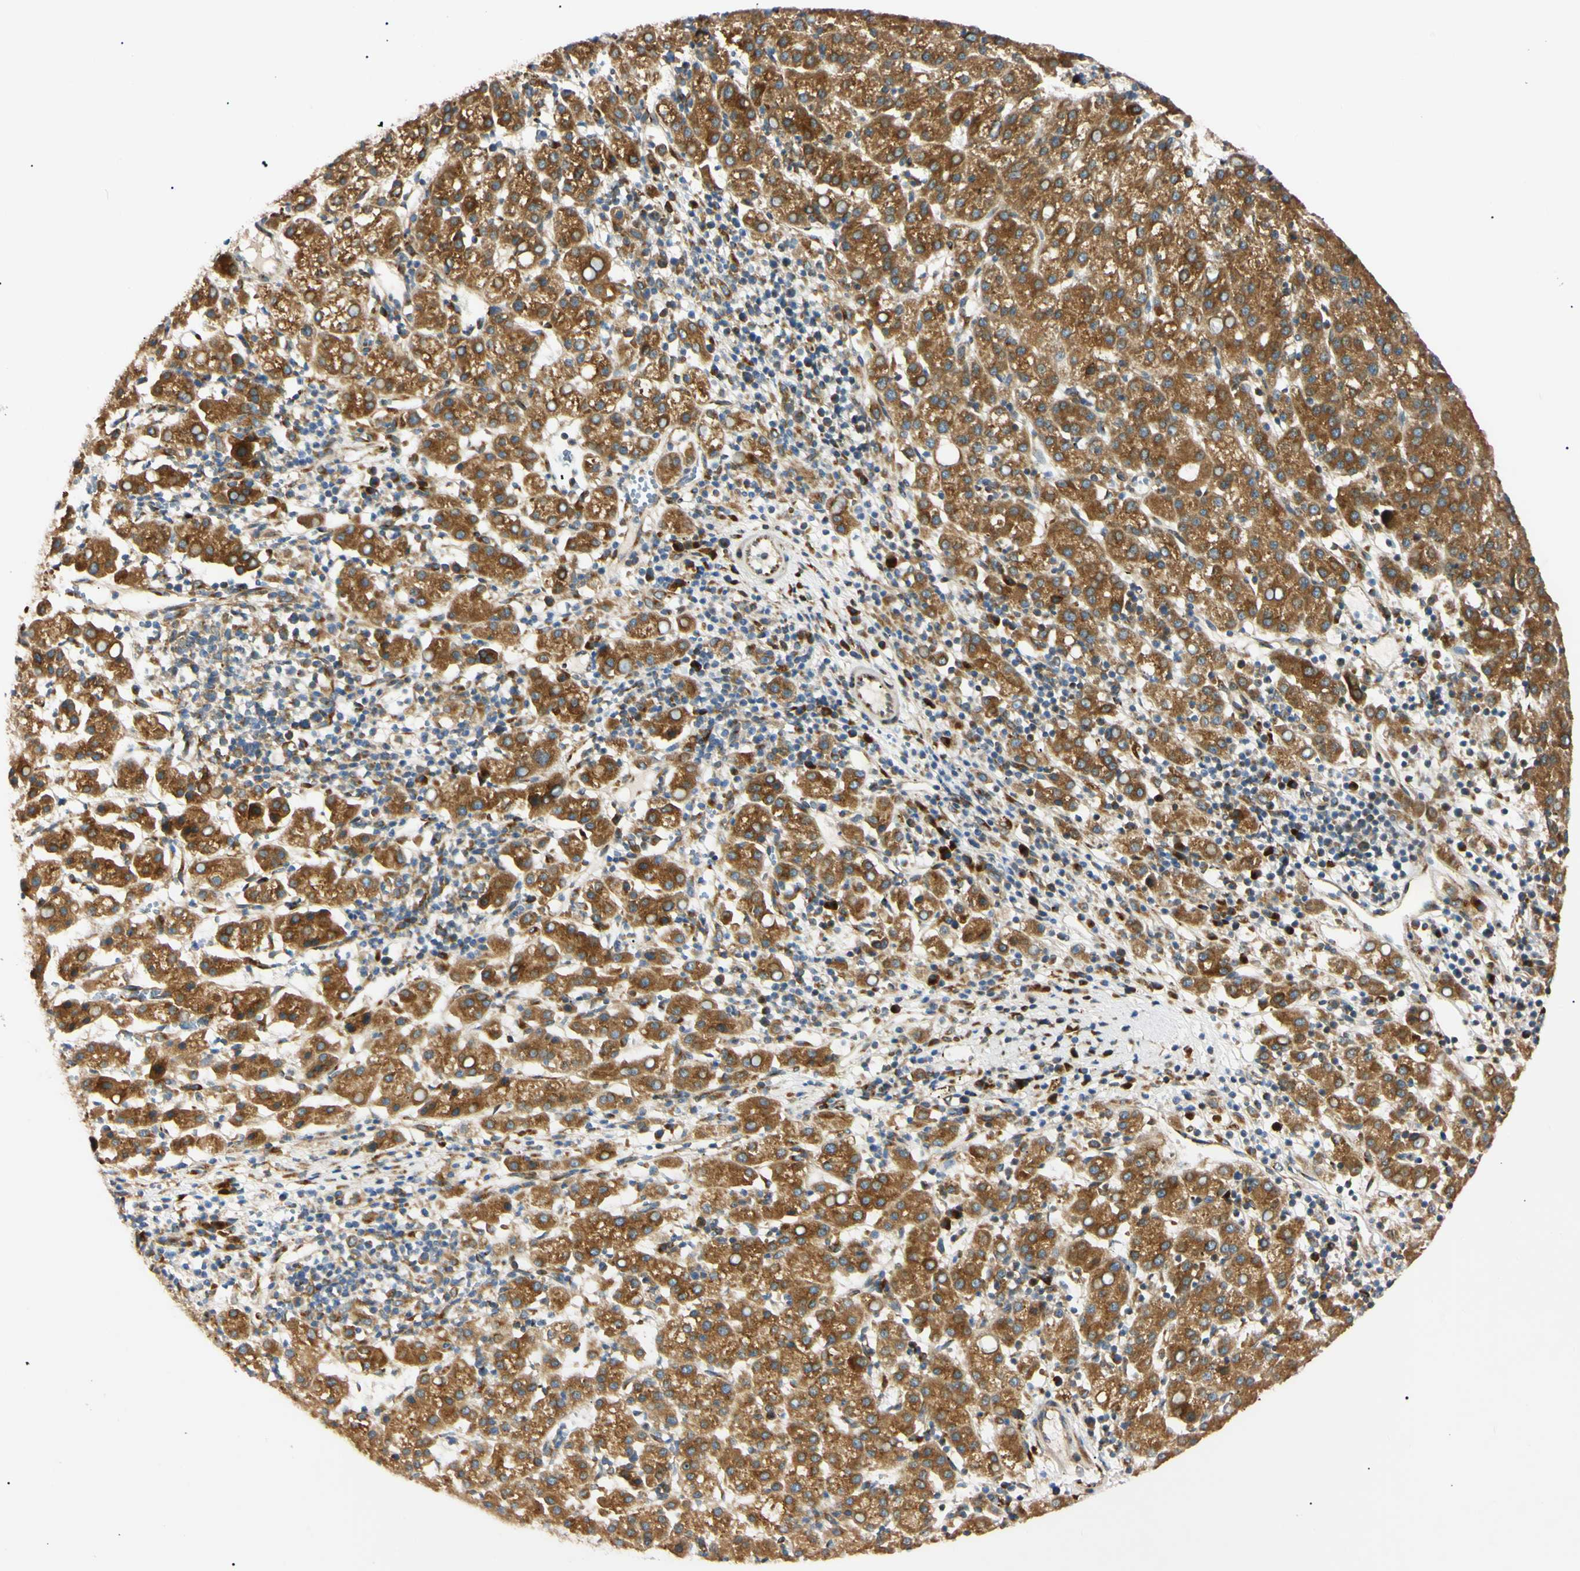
{"staining": {"intensity": "moderate", "quantity": ">75%", "location": "cytoplasmic/membranous"}, "tissue": "liver cancer", "cell_type": "Tumor cells", "image_type": "cancer", "snomed": [{"axis": "morphology", "description": "Carcinoma, Hepatocellular, NOS"}, {"axis": "topography", "description": "Liver"}], "caption": "A brown stain labels moderate cytoplasmic/membranous positivity of a protein in liver hepatocellular carcinoma tumor cells.", "gene": "IER3IP1", "patient": {"sex": "female", "age": 58}}